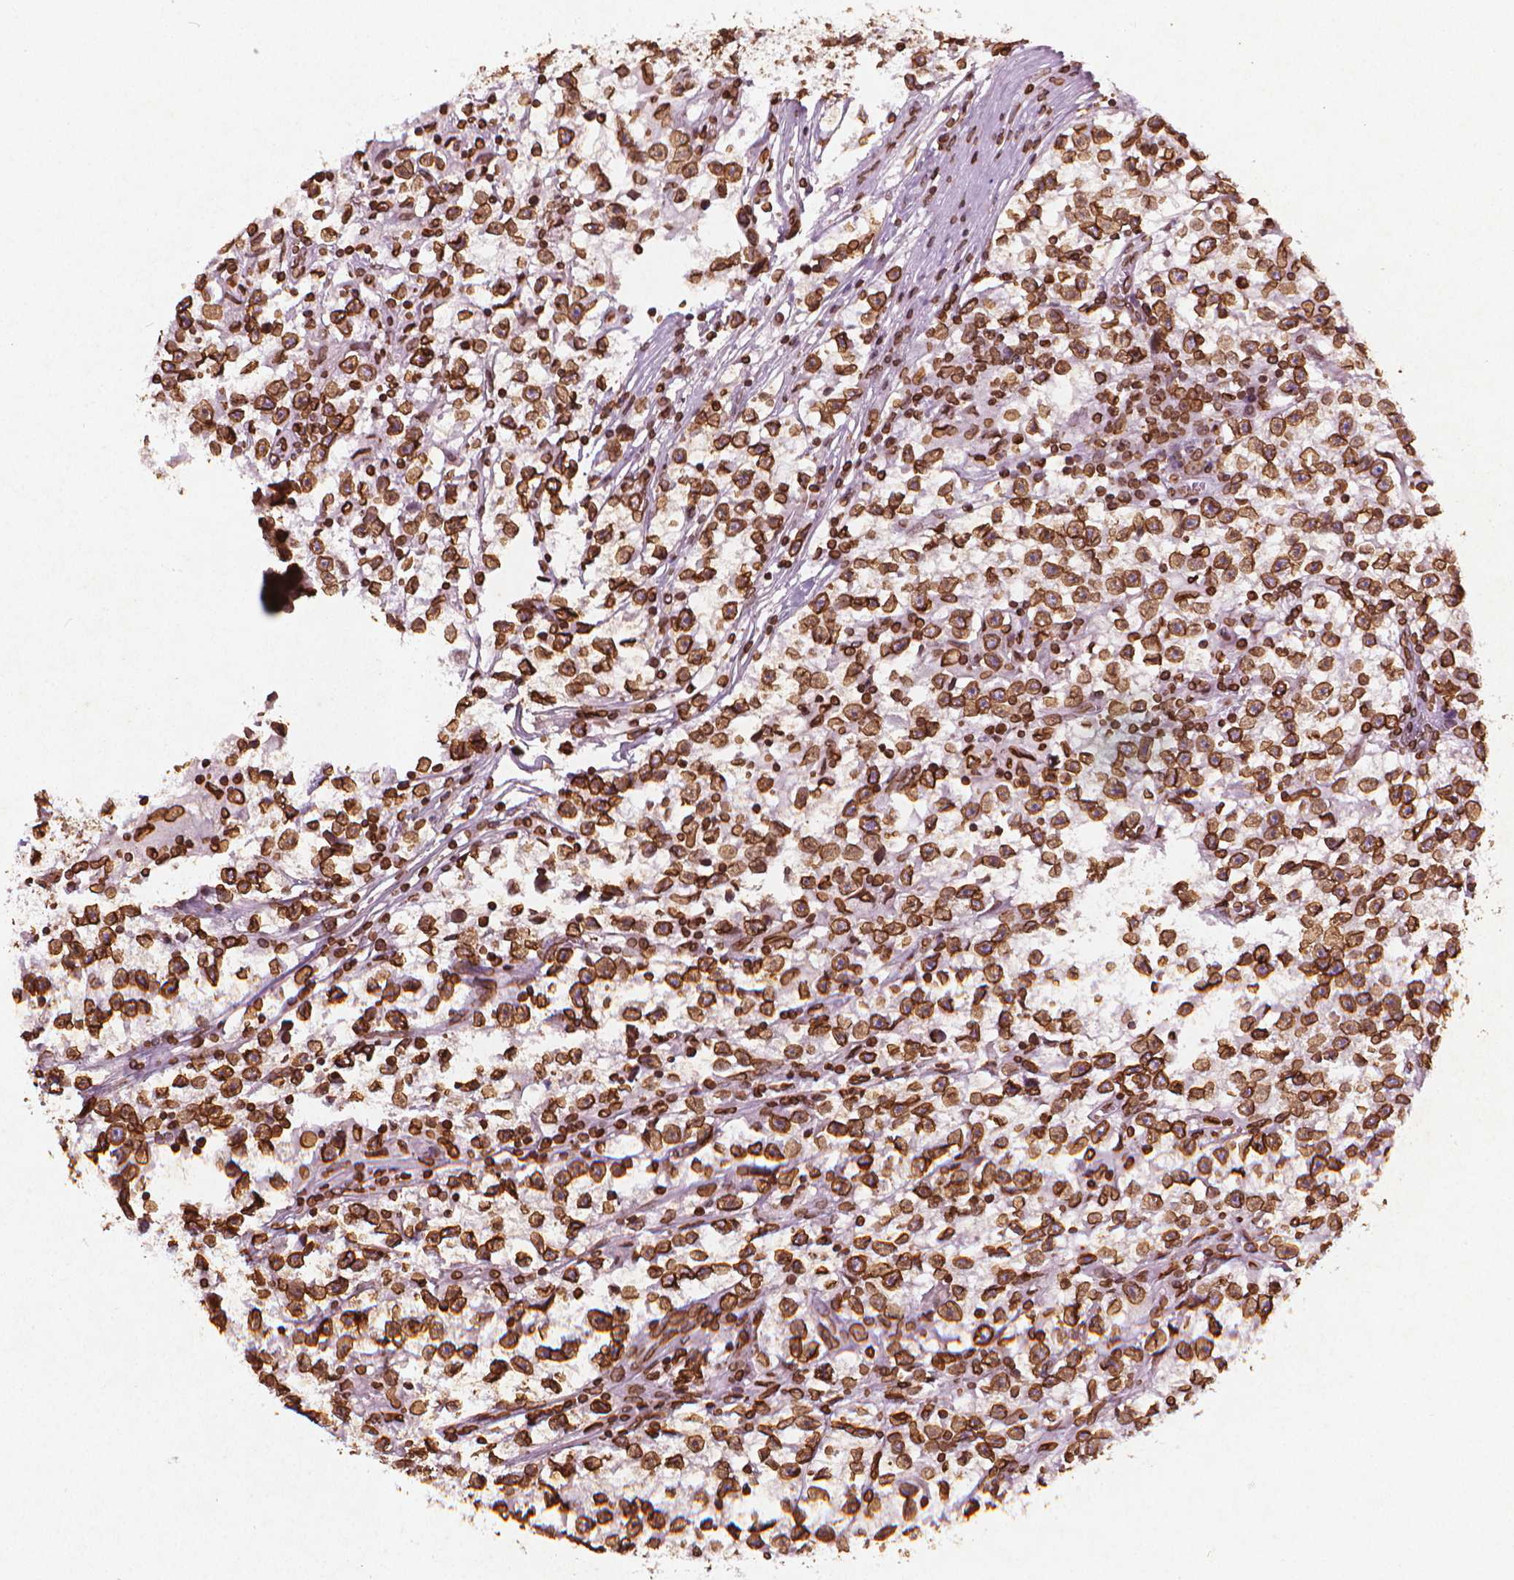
{"staining": {"intensity": "strong", "quantity": ">75%", "location": "cytoplasmic/membranous,nuclear"}, "tissue": "testis cancer", "cell_type": "Tumor cells", "image_type": "cancer", "snomed": [{"axis": "morphology", "description": "Seminoma, NOS"}, {"axis": "topography", "description": "Testis"}], "caption": "Testis seminoma stained for a protein demonstrates strong cytoplasmic/membranous and nuclear positivity in tumor cells.", "gene": "LMNB1", "patient": {"sex": "male", "age": 31}}